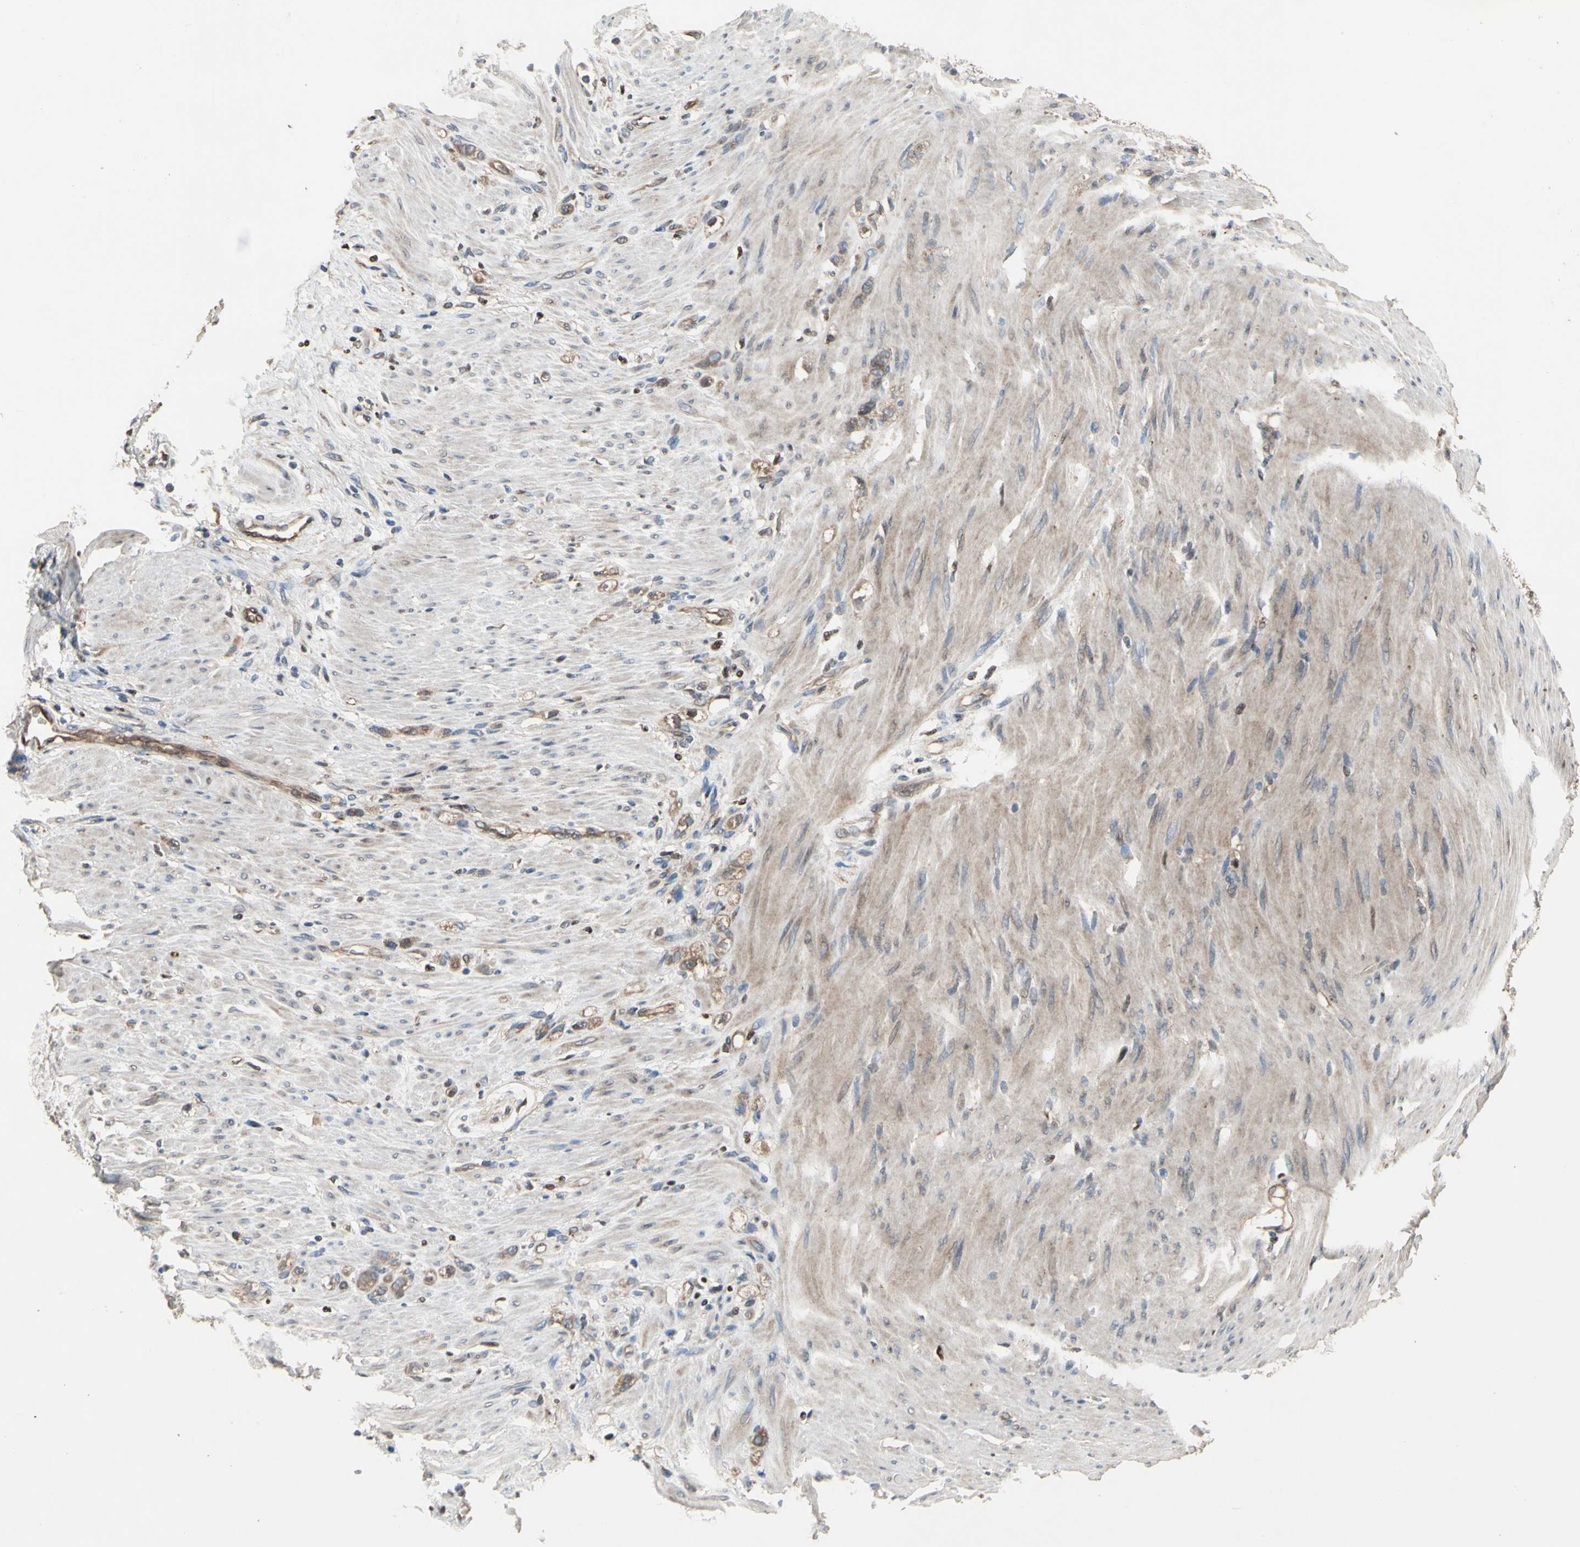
{"staining": {"intensity": "weak", "quantity": ">75%", "location": "cytoplasmic/membranous"}, "tissue": "stomach cancer", "cell_type": "Tumor cells", "image_type": "cancer", "snomed": [{"axis": "morphology", "description": "Adenocarcinoma, NOS"}, {"axis": "topography", "description": "Stomach"}], "caption": "A brown stain highlights weak cytoplasmic/membranous positivity of a protein in human stomach cancer (adenocarcinoma) tumor cells.", "gene": "CGREF1", "patient": {"sex": "male", "age": 82}}